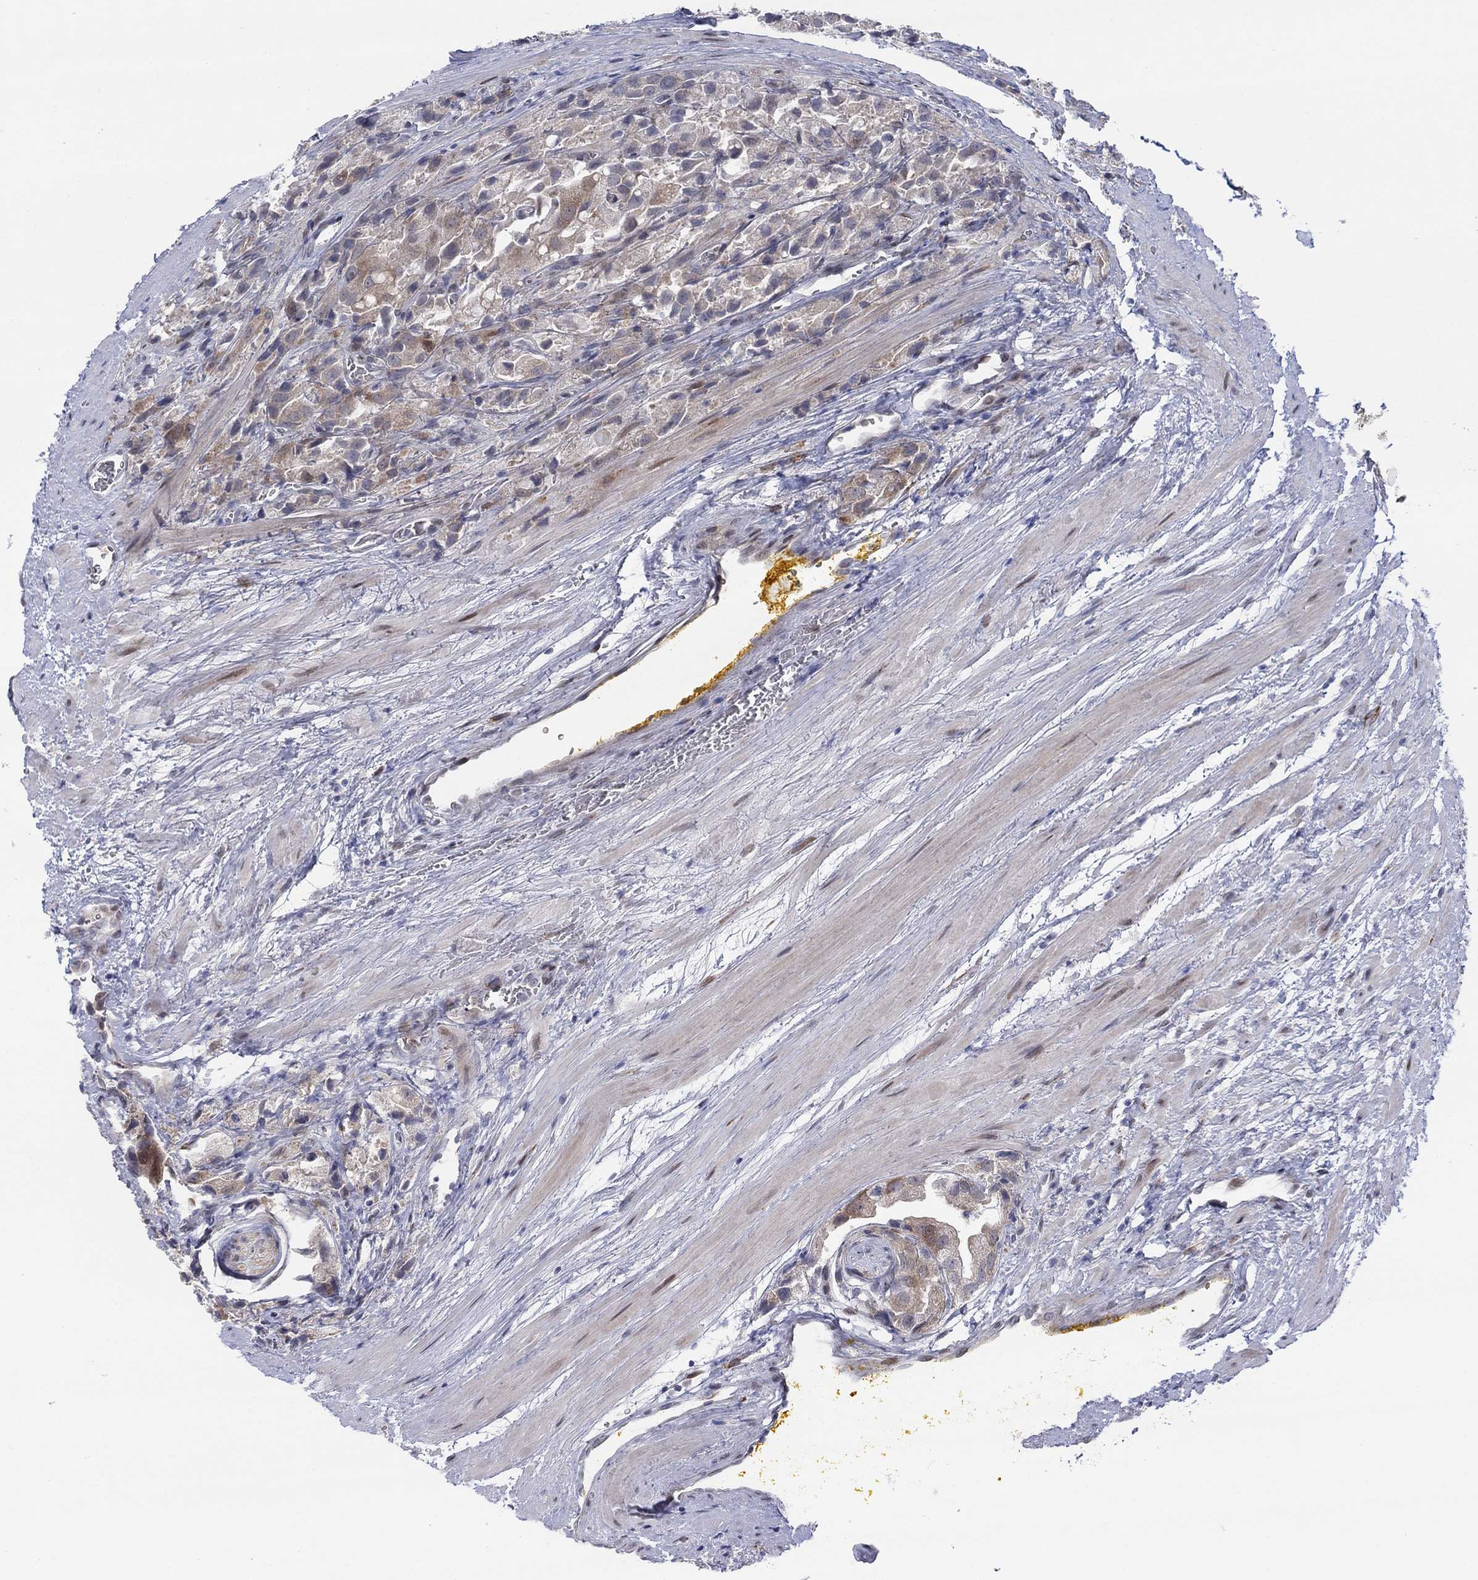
{"staining": {"intensity": "negative", "quantity": "none", "location": "none"}, "tissue": "prostate cancer", "cell_type": "Tumor cells", "image_type": "cancer", "snomed": [{"axis": "morphology", "description": "Adenocarcinoma, NOS"}, {"axis": "topography", "description": "Prostate and seminal vesicle, NOS"}, {"axis": "topography", "description": "Prostate"}], "caption": "Tumor cells show no significant expression in adenocarcinoma (prostate).", "gene": "TTC21B", "patient": {"sex": "male", "age": 67}}